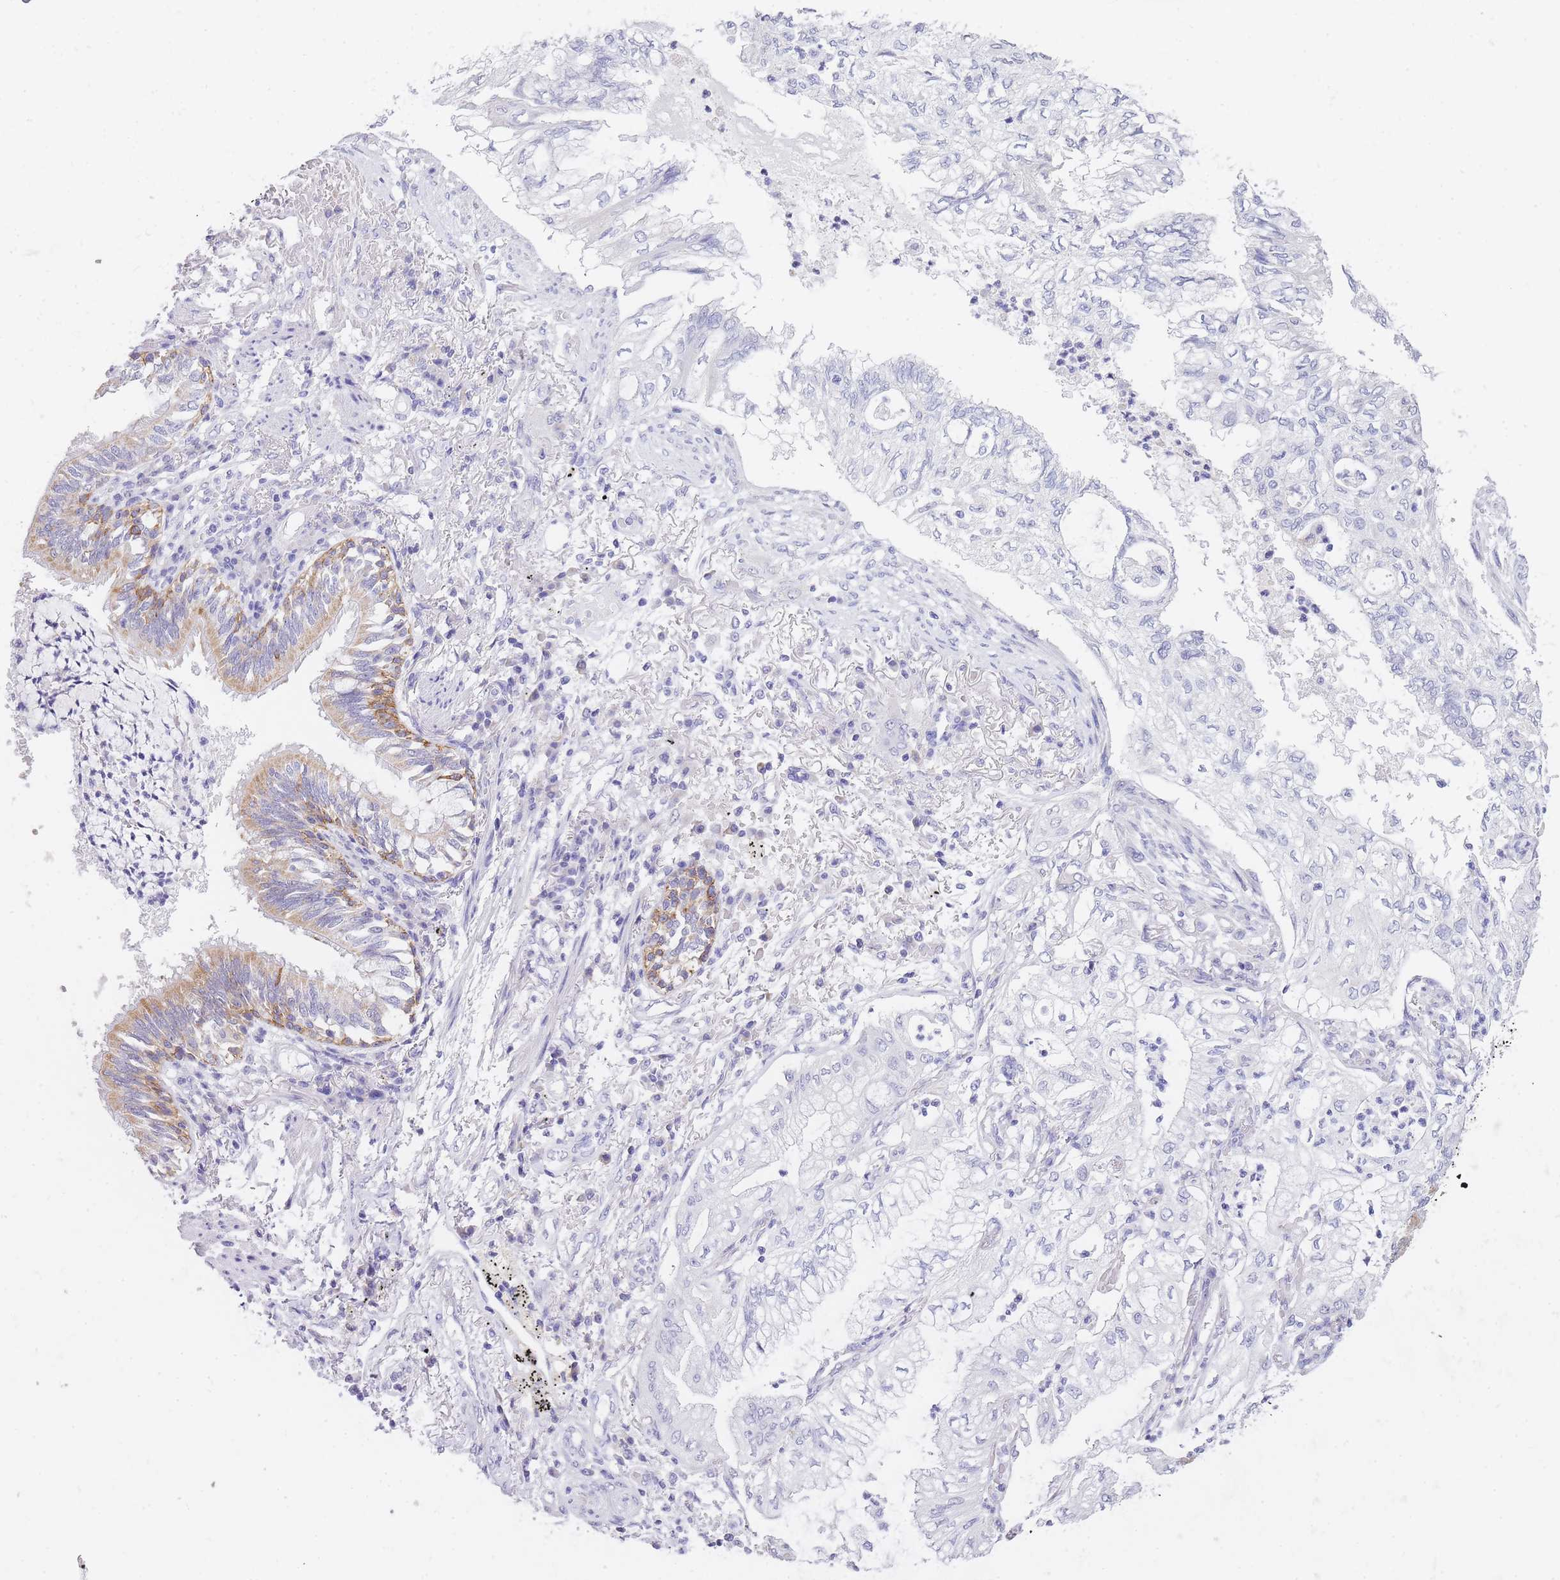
{"staining": {"intensity": "negative", "quantity": "none", "location": "none"}, "tissue": "lung cancer", "cell_type": "Tumor cells", "image_type": "cancer", "snomed": [{"axis": "morphology", "description": "Adenocarcinoma, NOS"}, {"axis": "topography", "description": "Lung"}], "caption": "The image shows no significant staining in tumor cells of lung cancer (adenocarcinoma).", "gene": "FRAT2", "patient": {"sex": "female", "age": 70}}